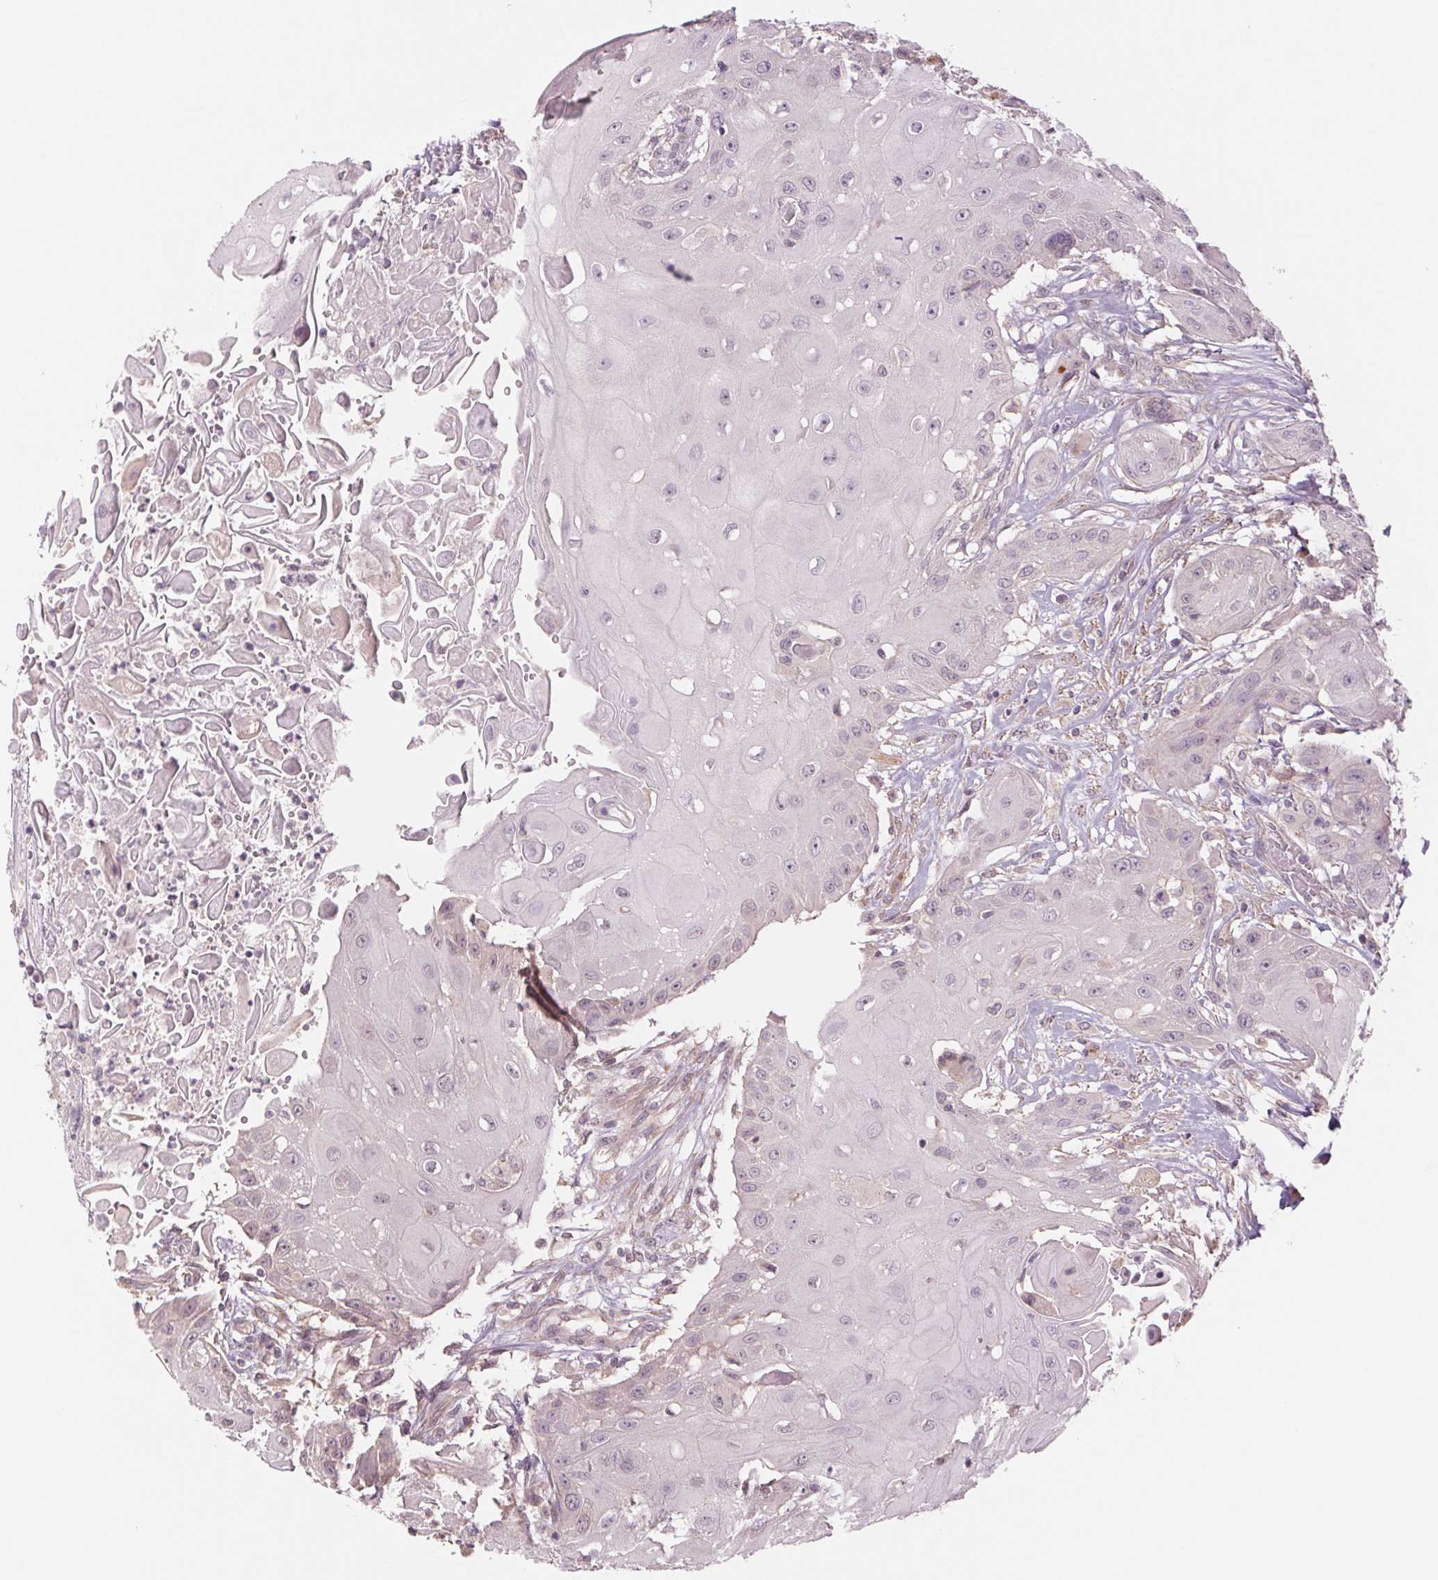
{"staining": {"intensity": "negative", "quantity": "none", "location": "none"}, "tissue": "head and neck cancer", "cell_type": "Tumor cells", "image_type": "cancer", "snomed": [{"axis": "morphology", "description": "Squamous cell carcinoma, NOS"}, {"axis": "topography", "description": "Oral tissue"}, {"axis": "topography", "description": "Head-Neck"}, {"axis": "topography", "description": "Neck, NOS"}], "caption": "This image is of head and neck cancer stained with IHC to label a protein in brown with the nuclei are counter-stained blue. There is no expression in tumor cells.", "gene": "PPIA", "patient": {"sex": "female", "age": 55}}